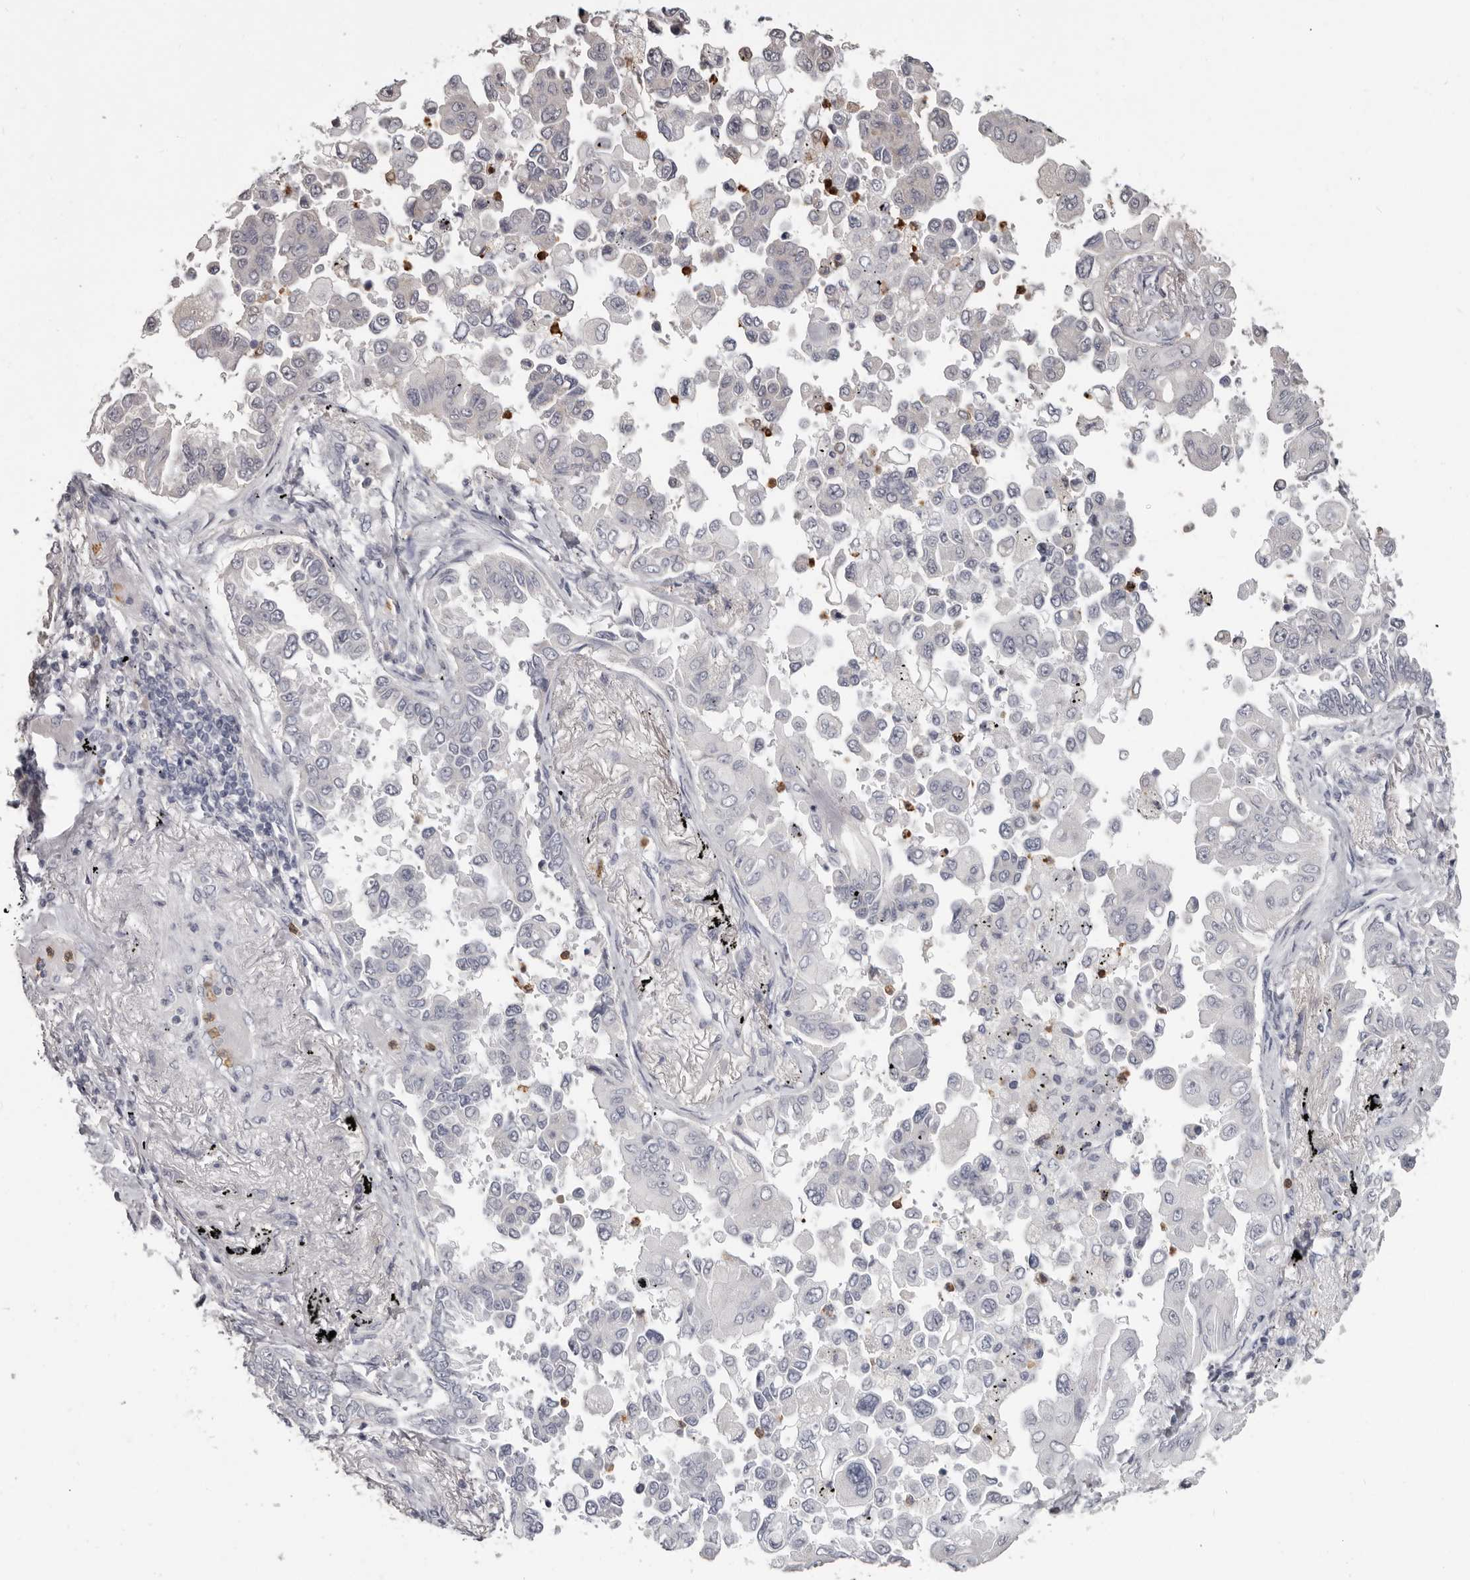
{"staining": {"intensity": "negative", "quantity": "none", "location": "none"}, "tissue": "lung cancer", "cell_type": "Tumor cells", "image_type": "cancer", "snomed": [{"axis": "morphology", "description": "Adenocarcinoma, NOS"}, {"axis": "topography", "description": "Lung"}], "caption": "IHC image of adenocarcinoma (lung) stained for a protein (brown), which shows no expression in tumor cells.", "gene": "GPR157", "patient": {"sex": "female", "age": 67}}